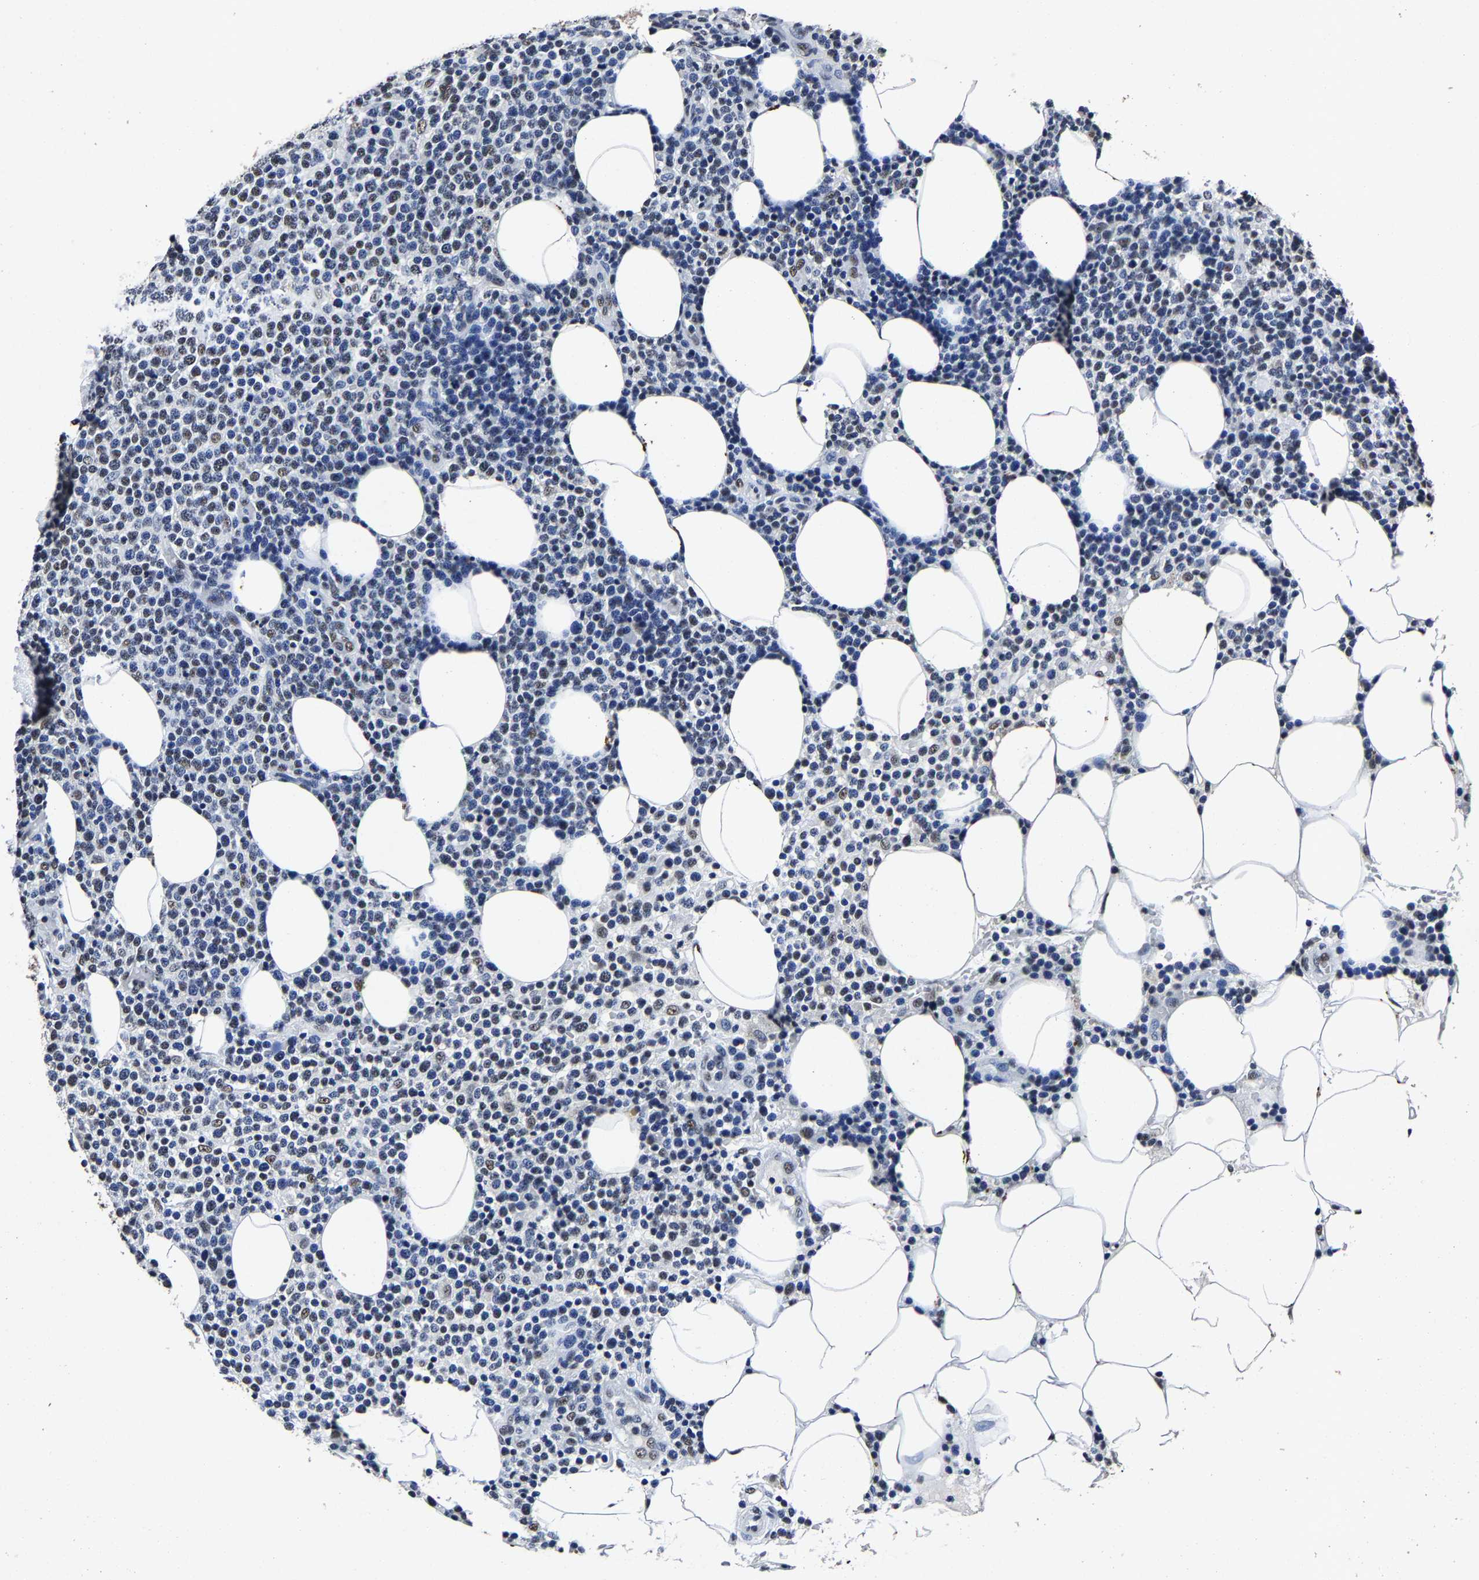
{"staining": {"intensity": "weak", "quantity": "25%-75%", "location": "nuclear"}, "tissue": "lymphoma", "cell_type": "Tumor cells", "image_type": "cancer", "snomed": [{"axis": "morphology", "description": "Malignant lymphoma, non-Hodgkin's type, High grade"}, {"axis": "topography", "description": "Lymph node"}], "caption": "Weak nuclear protein expression is present in about 25%-75% of tumor cells in high-grade malignant lymphoma, non-Hodgkin's type. The protein of interest is shown in brown color, while the nuclei are stained blue.", "gene": "RBM45", "patient": {"sex": "male", "age": 61}}